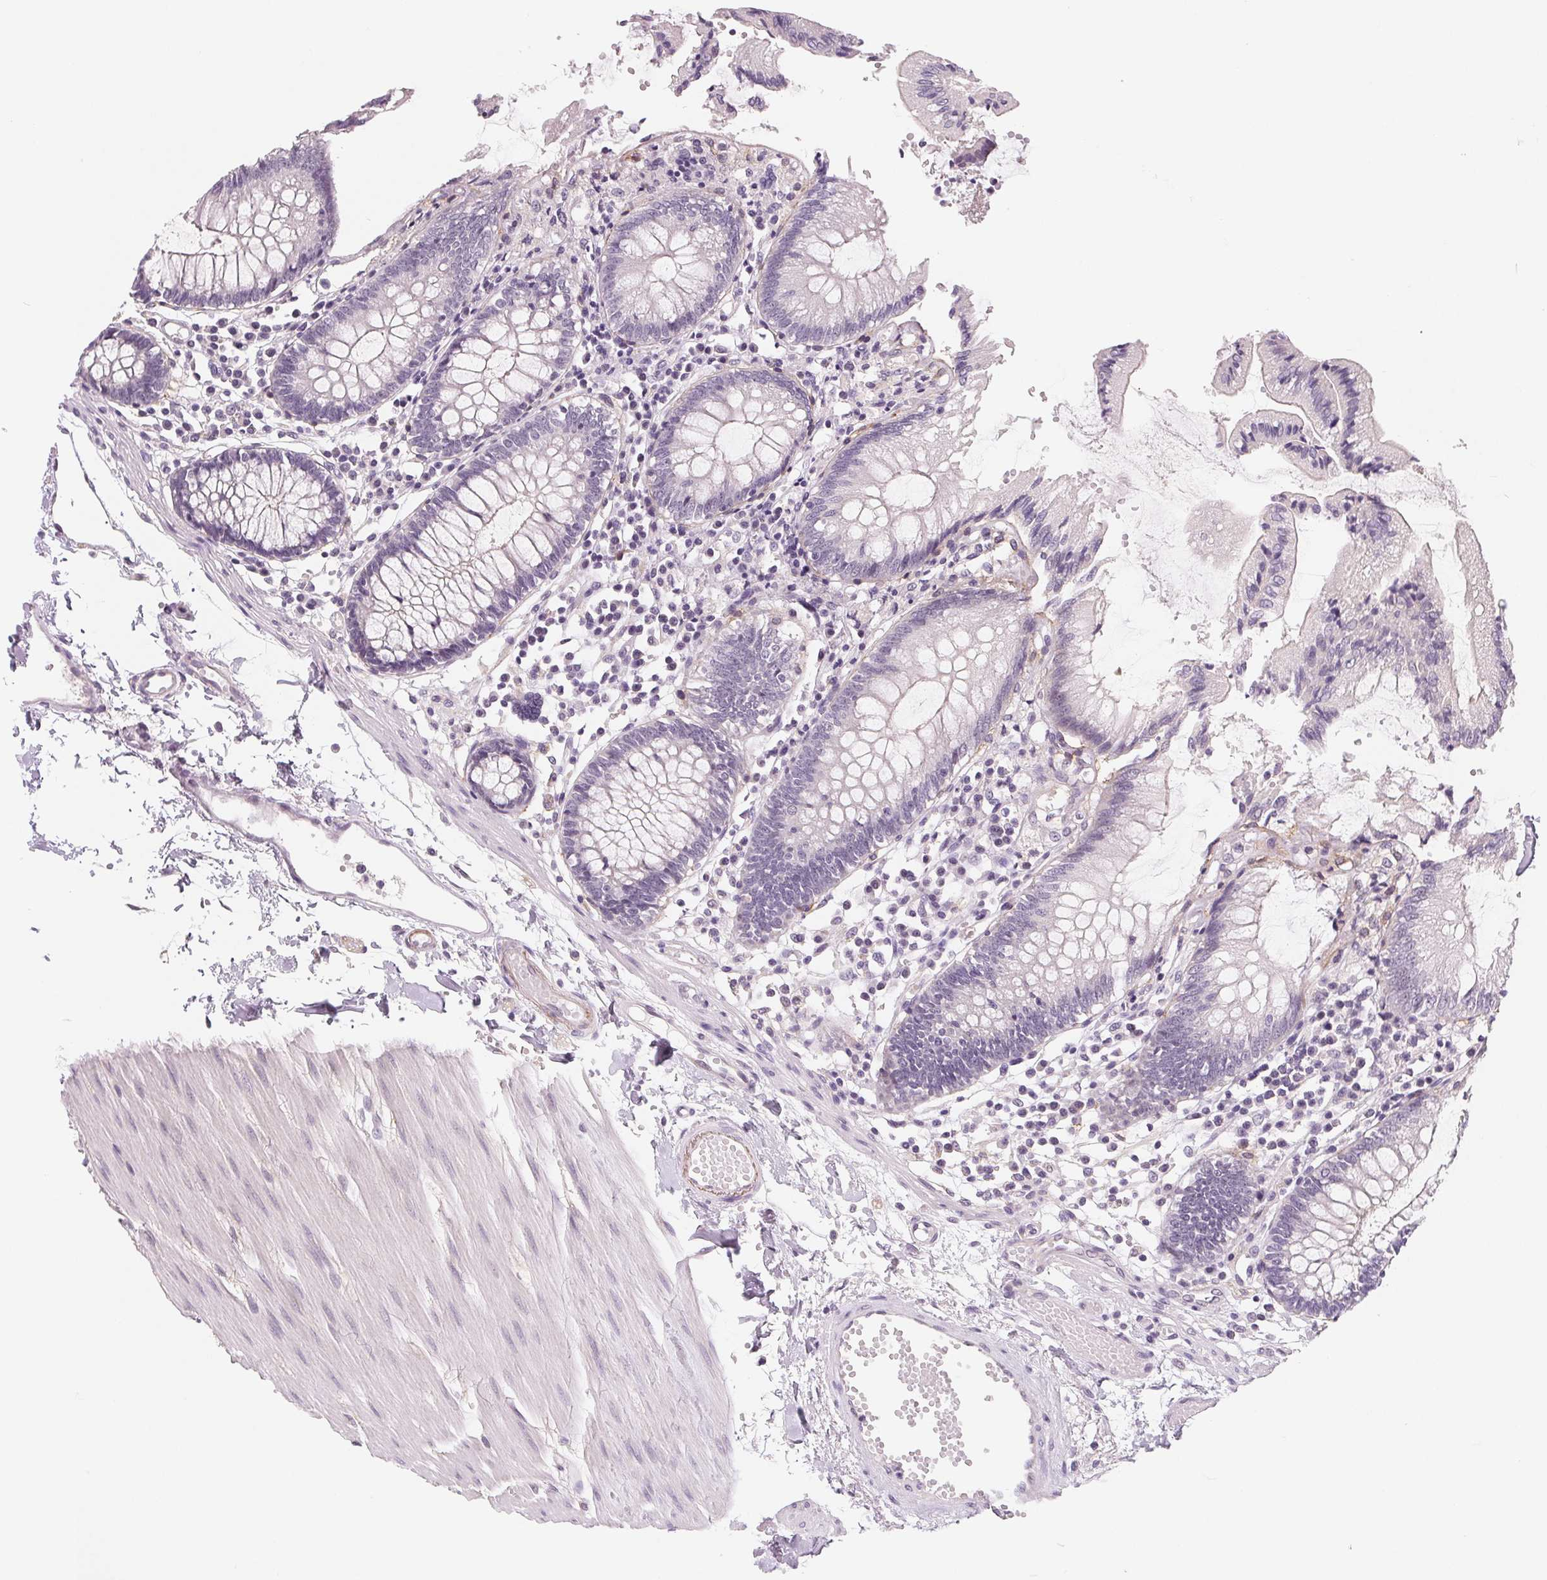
{"staining": {"intensity": "weak", "quantity": "<25%", "location": "cytoplasmic/membranous"}, "tissue": "colon", "cell_type": "Endothelial cells", "image_type": "normal", "snomed": [{"axis": "morphology", "description": "Normal tissue, NOS"}, {"axis": "morphology", "description": "Adenocarcinoma, NOS"}, {"axis": "topography", "description": "Colon"}], "caption": "This micrograph is of unremarkable colon stained with immunohistochemistry to label a protein in brown with the nuclei are counter-stained blue. There is no expression in endothelial cells. The staining is performed using DAB brown chromogen with nuclei counter-stained in using hematoxylin.", "gene": "CFC1B", "patient": {"sex": "male", "age": 83}}